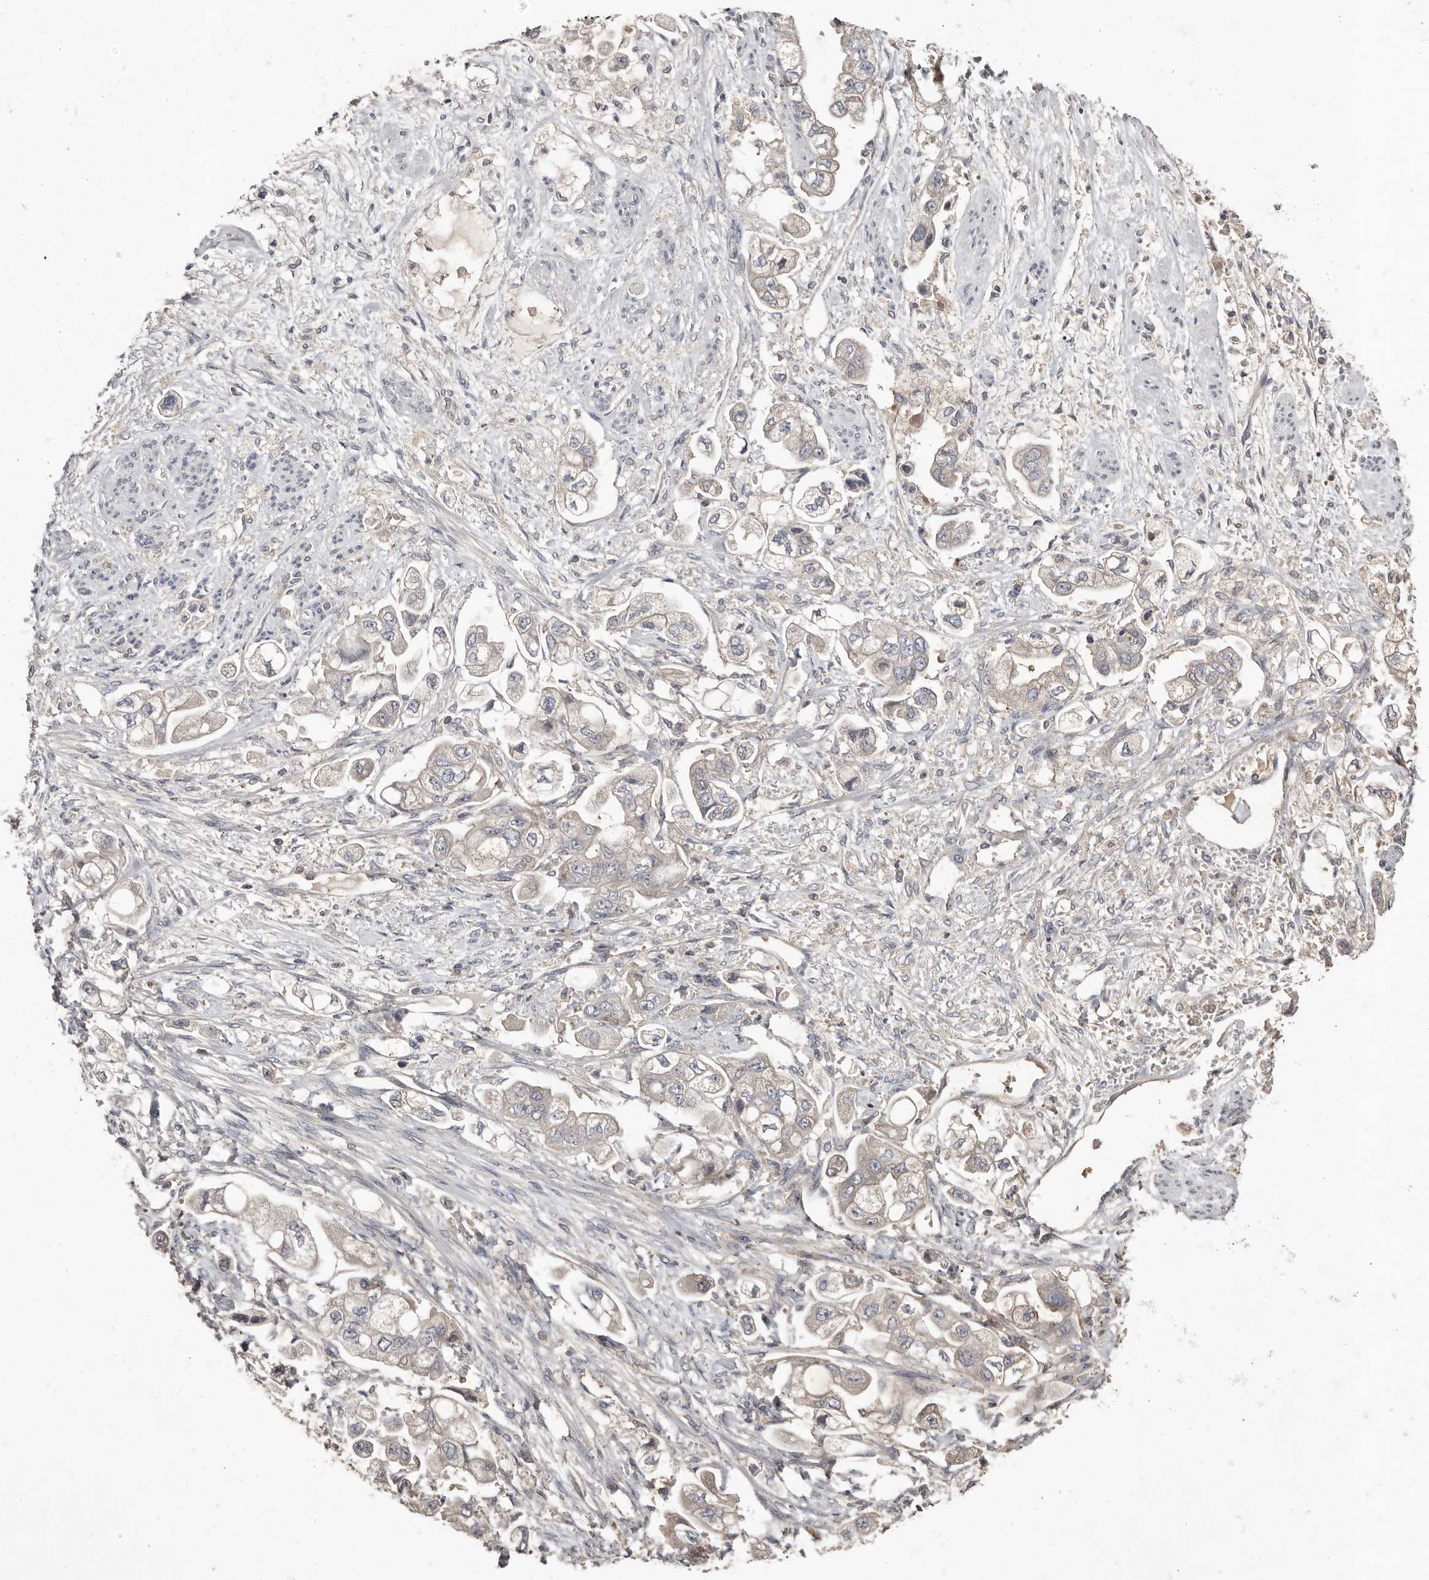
{"staining": {"intensity": "negative", "quantity": "none", "location": "none"}, "tissue": "stomach cancer", "cell_type": "Tumor cells", "image_type": "cancer", "snomed": [{"axis": "morphology", "description": "Adenocarcinoma, NOS"}, {"axis": "topography", "description": "Stomach"}], "caption": "A histopathology image of stomach adenocarcinoma stained for a protein demonstrates no brown staining in tumor cells.", "gene": "SLC39A2", "patient": {"sex": "male", "age": 62}}